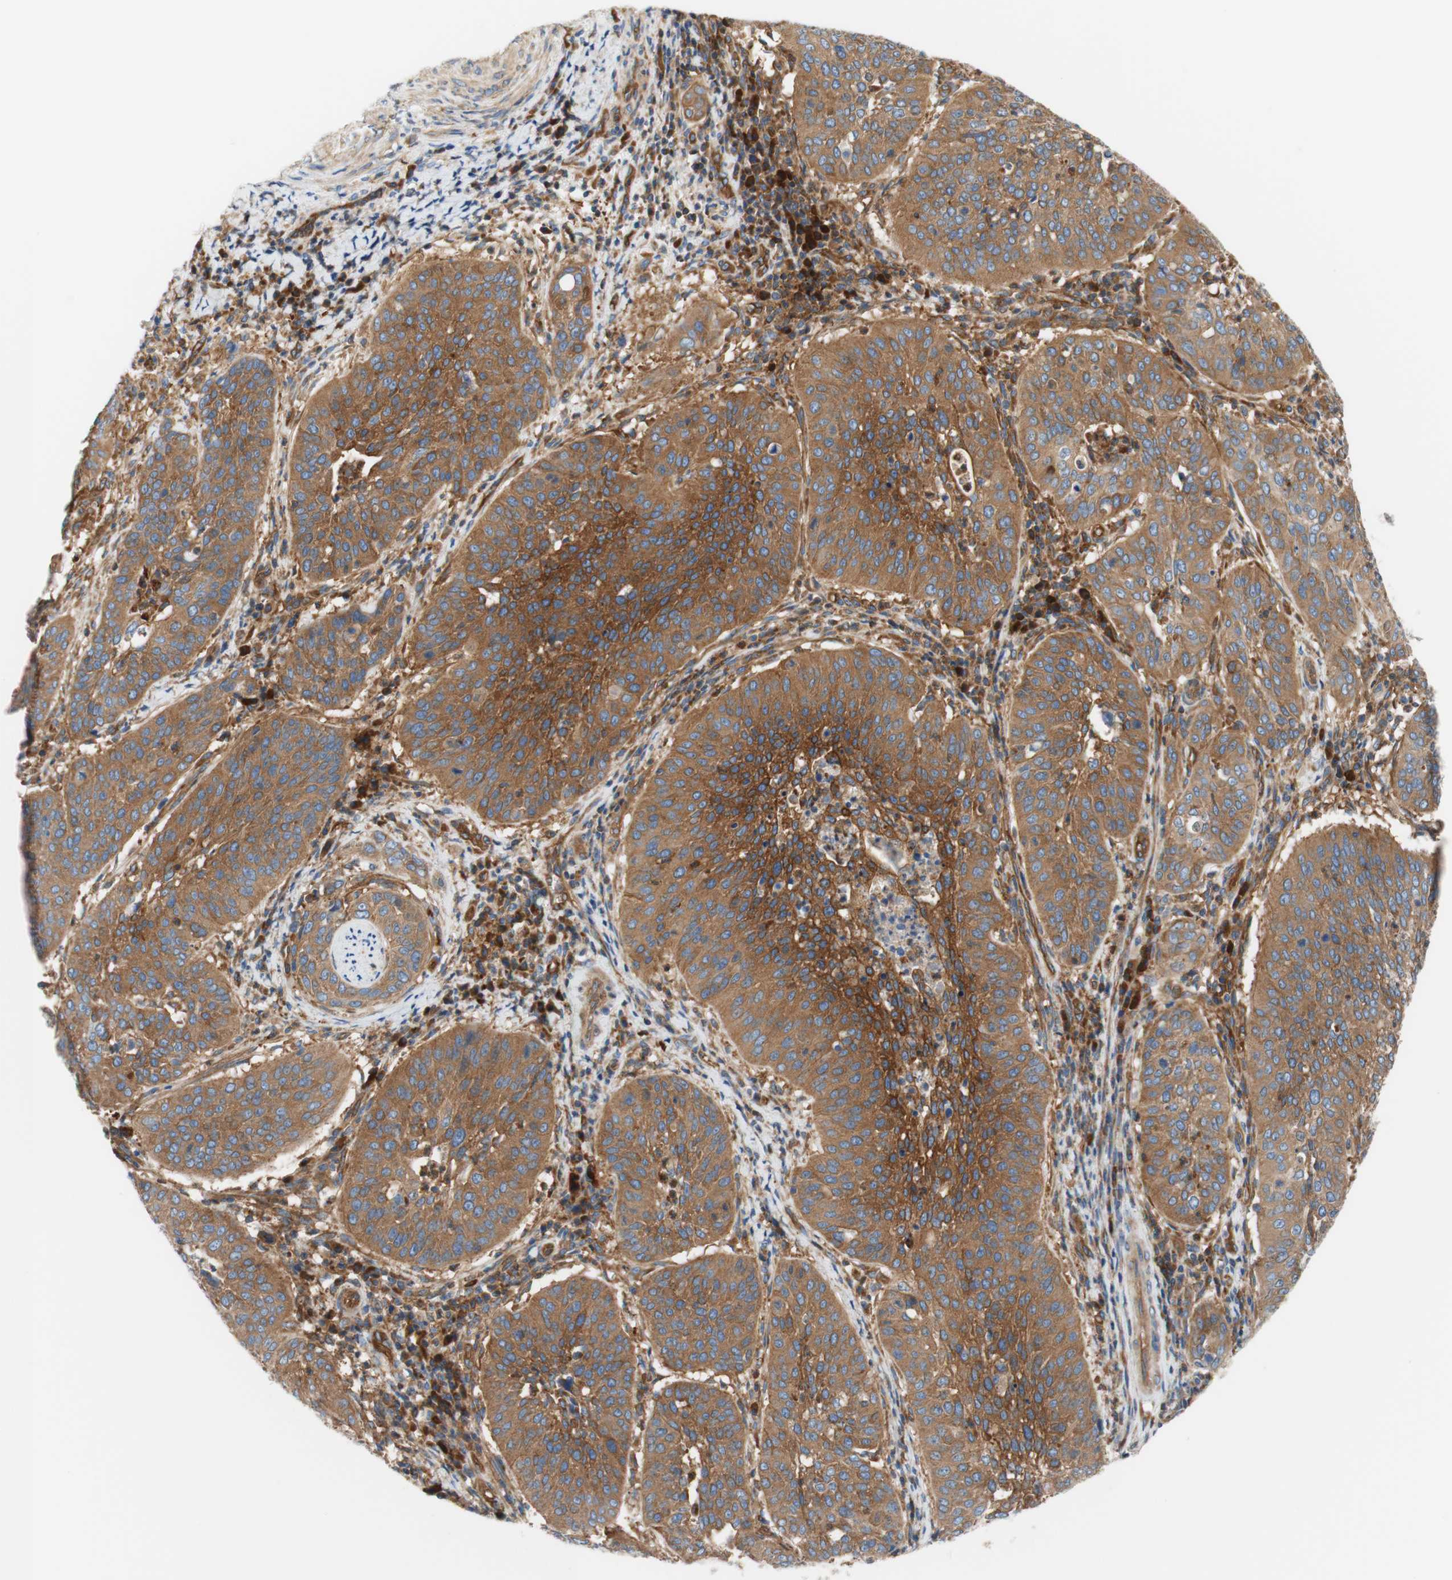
{"staining": {"intensity": "moderate", "quantity": ">75%", "location": "cytoplasmic/membranous"}, "tissue": "cervical cancer", "cell_type": "Tumor cells", "image_type": "cancer", "snomed": [{"axis": "morphology", "description": "Normal tissue, NOS"}, {"axis": "morphology", "description": "Squamous cell carcinoma, NOS"}, {"axis": "topography", "description": "Cervix"}], "caption": "A photomicrograph of cervical cancer (squamous cell carcinoma) stained for a protein exhibits moderate cytoplasmic/membranous brown staining in tumor cells. (Stains: DAB (3,3'-diaminobenzidine) in brown, nuclei in blue, Microscopy: brightfield microscopy at high magnification).", "gene": "STOM", "patient": {"sex": "female", "age": 39}}